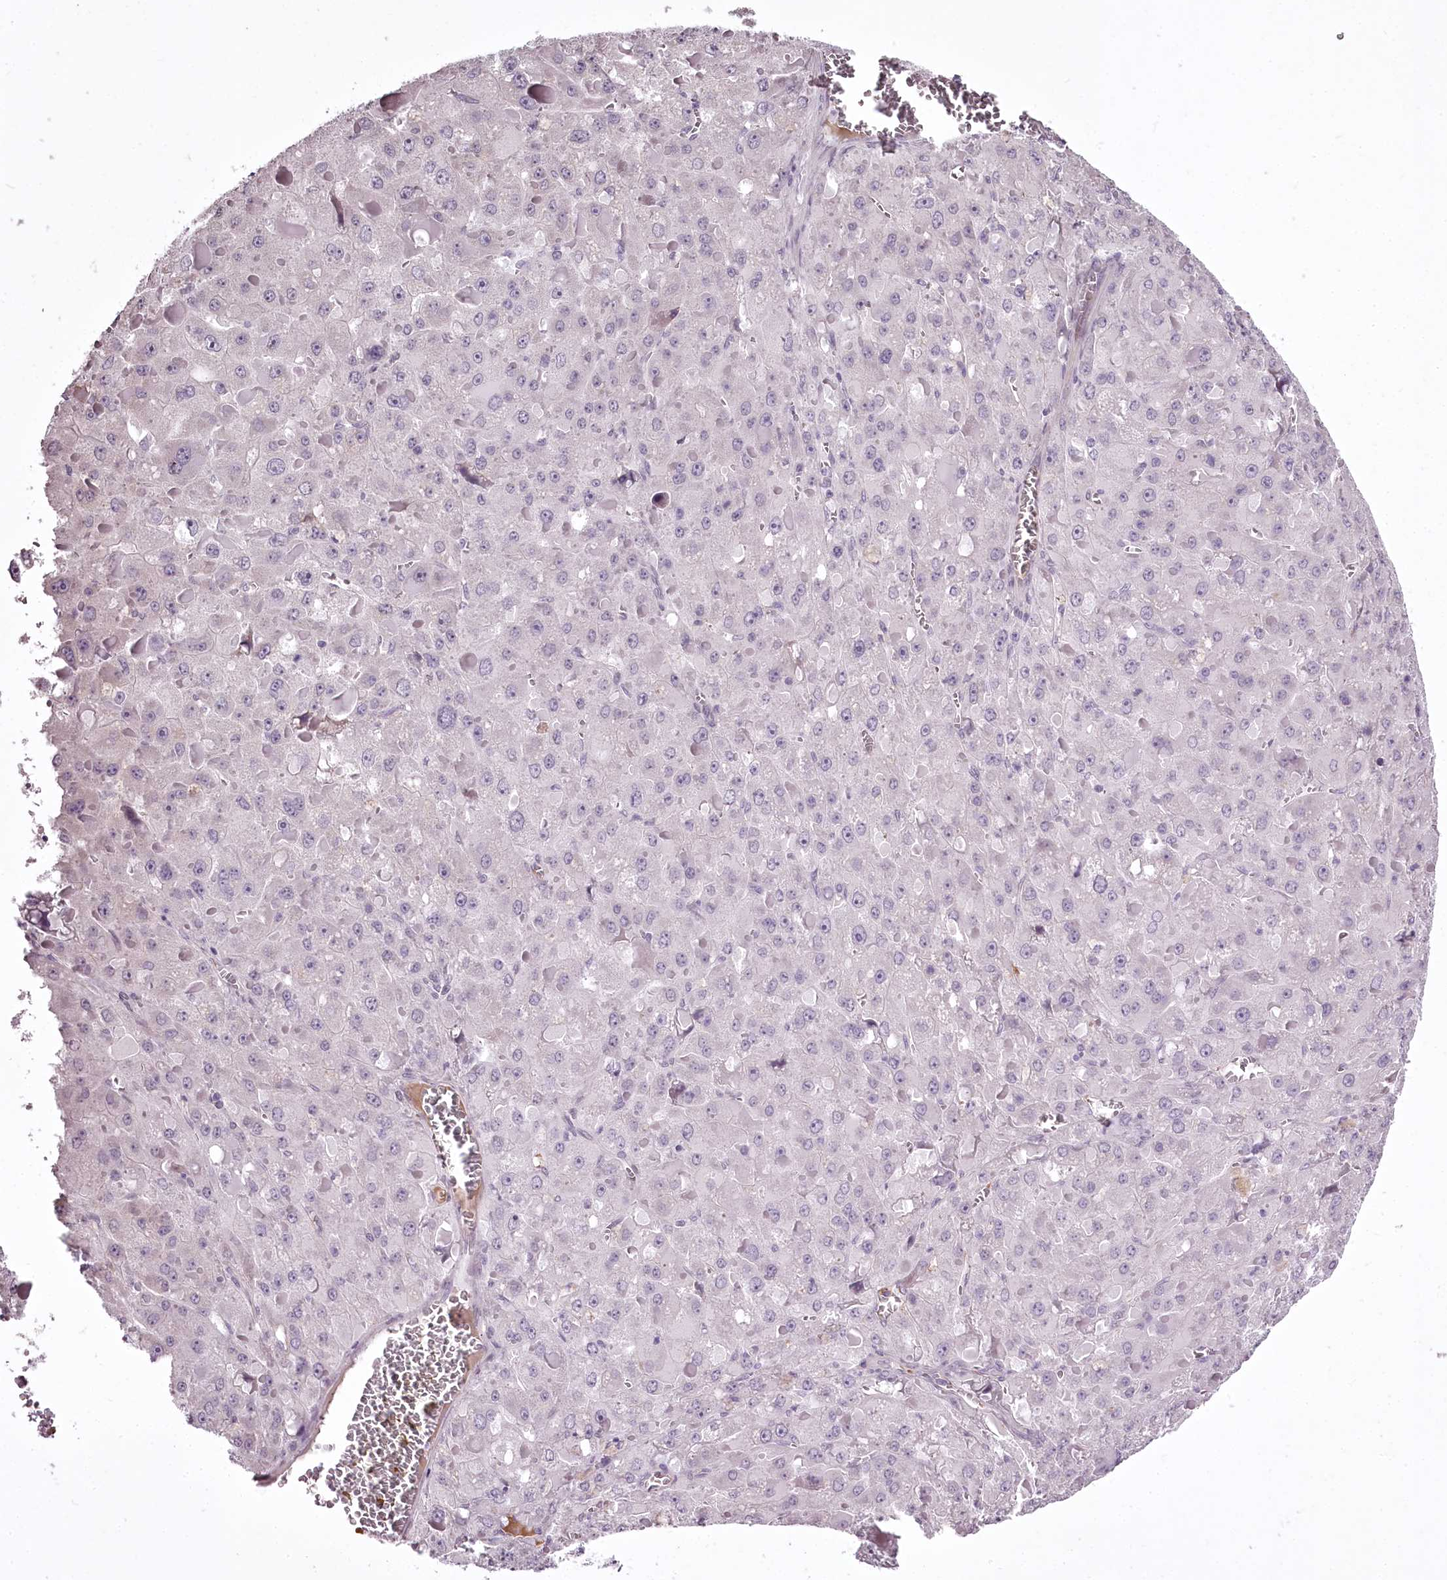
{"staining": {"intensity": "negative", "quantity": "none", "location": "none"}, "tissue": "liver cancer", "cell_type": "Tumor cells", "image_type": "cancer", "snomed": [{"axis": "morphology", "description": "Carcinoma, Hepatocellular, NOS"}, {"axis": "topography", "description": "Liver"}], "caption": "This is an IHC histopathology image of human liver hepatocellular carcinoma. There is no staining in tumor cells.", "gene": "C1orf56", "patient": {"sex": "female", "age": 73}}